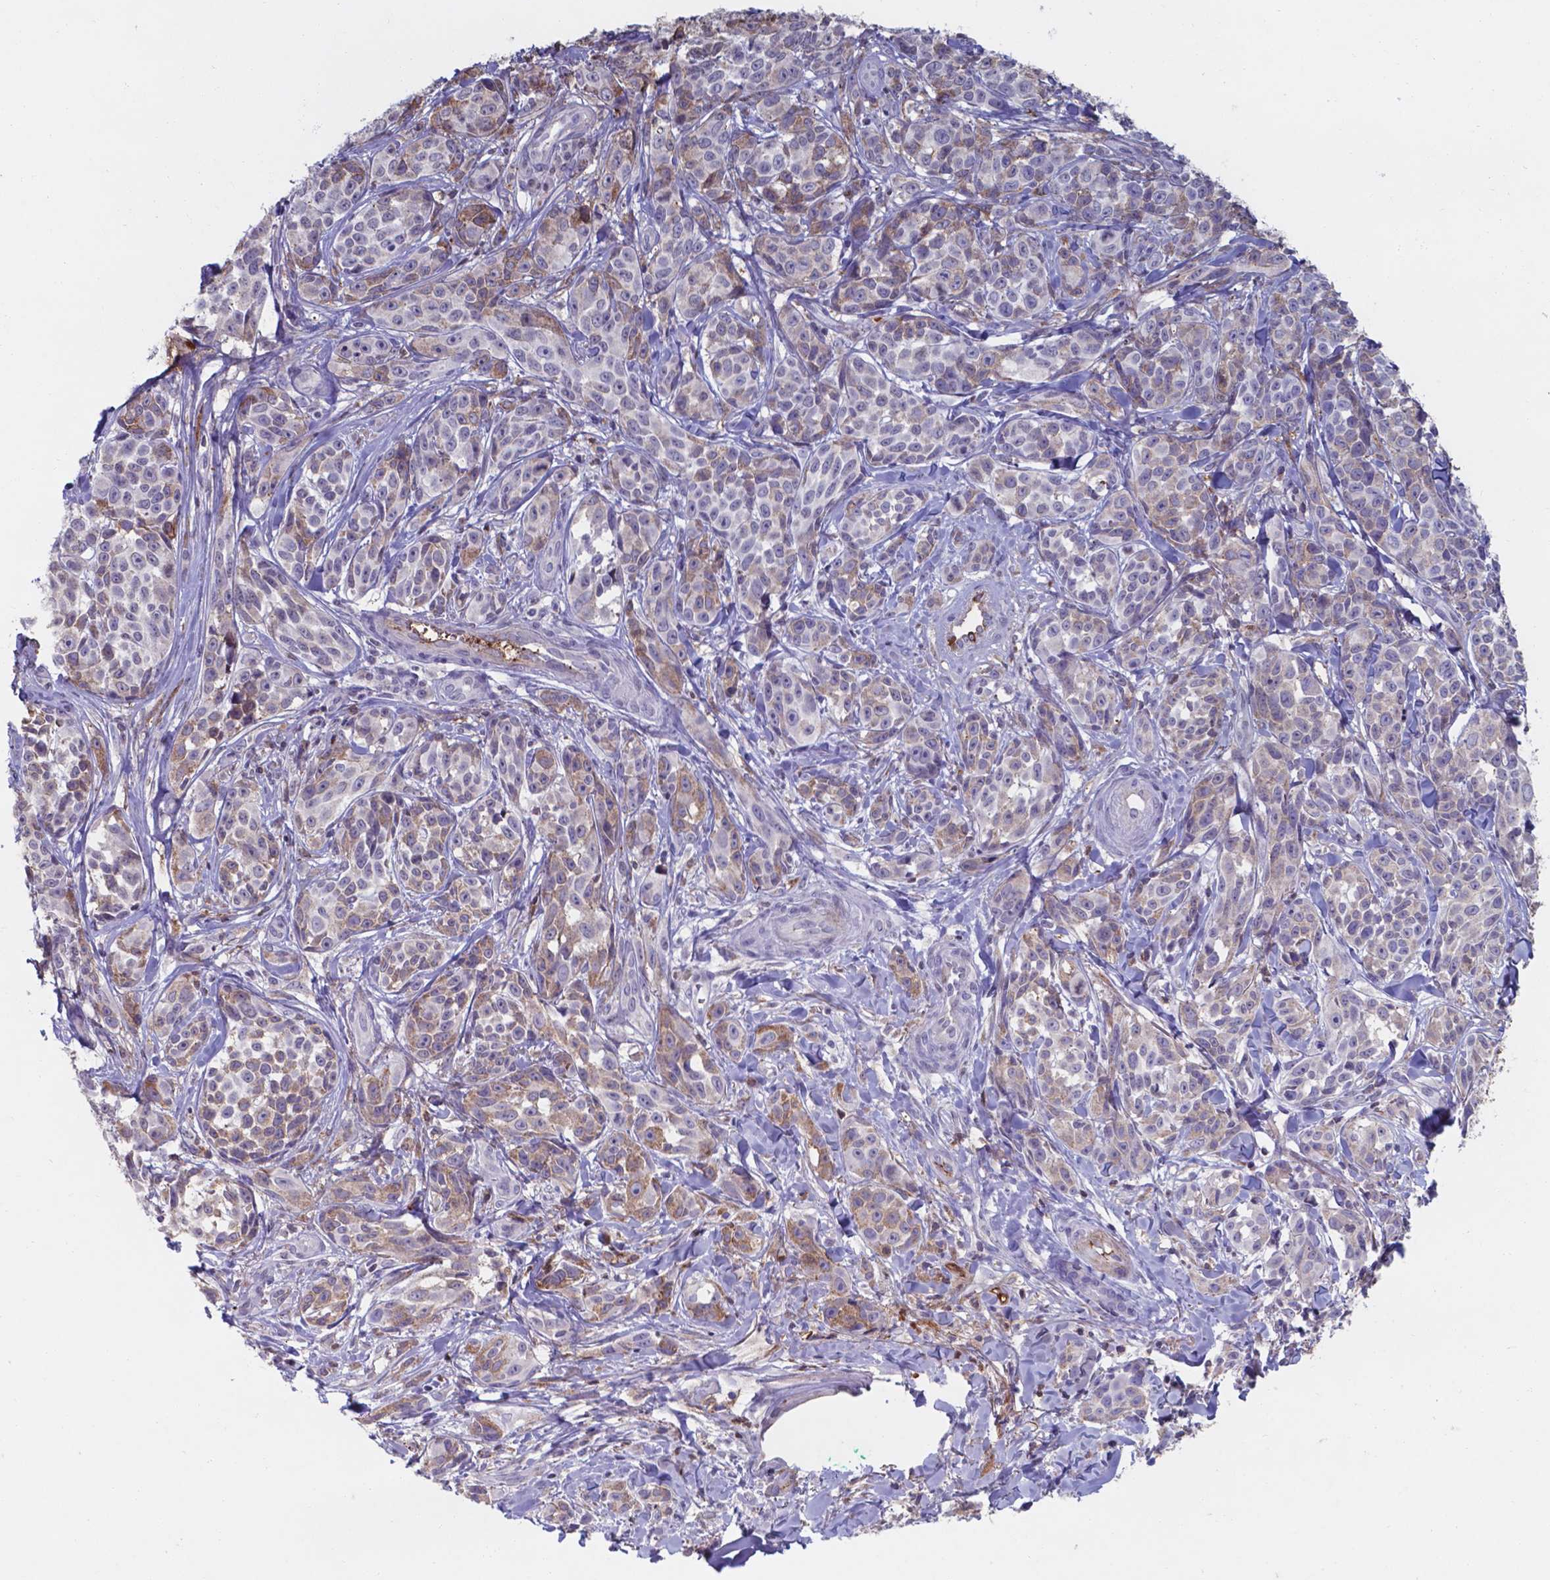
{"staining": {"intensity": "moderate", "quantity": "<25%", "location": "cytoplasmic/membranous"}, "tissue": "melanoma", "cell_type": "Tumor cells", "image_type": "cancer", "snomed": [{"axis": "morphology", "description": "Malignant melanoma, NOS"}, {"axis": "topography", "description": "Skin"}], "caption": "Immunohistochemistry staining of melanoma, which exhibits low levels of moderate cytoplasmic/membranous positivity in approximately <25% of tumor cells indicating moderate cytoplasmic/membranous protein expression. The staining was performed using DAB (brown) for protein detection and nuclei were counterstained in hematoxylin (blue).", "gene": "SERPINA1", "patient": {"sex": "female", "age": 88}}